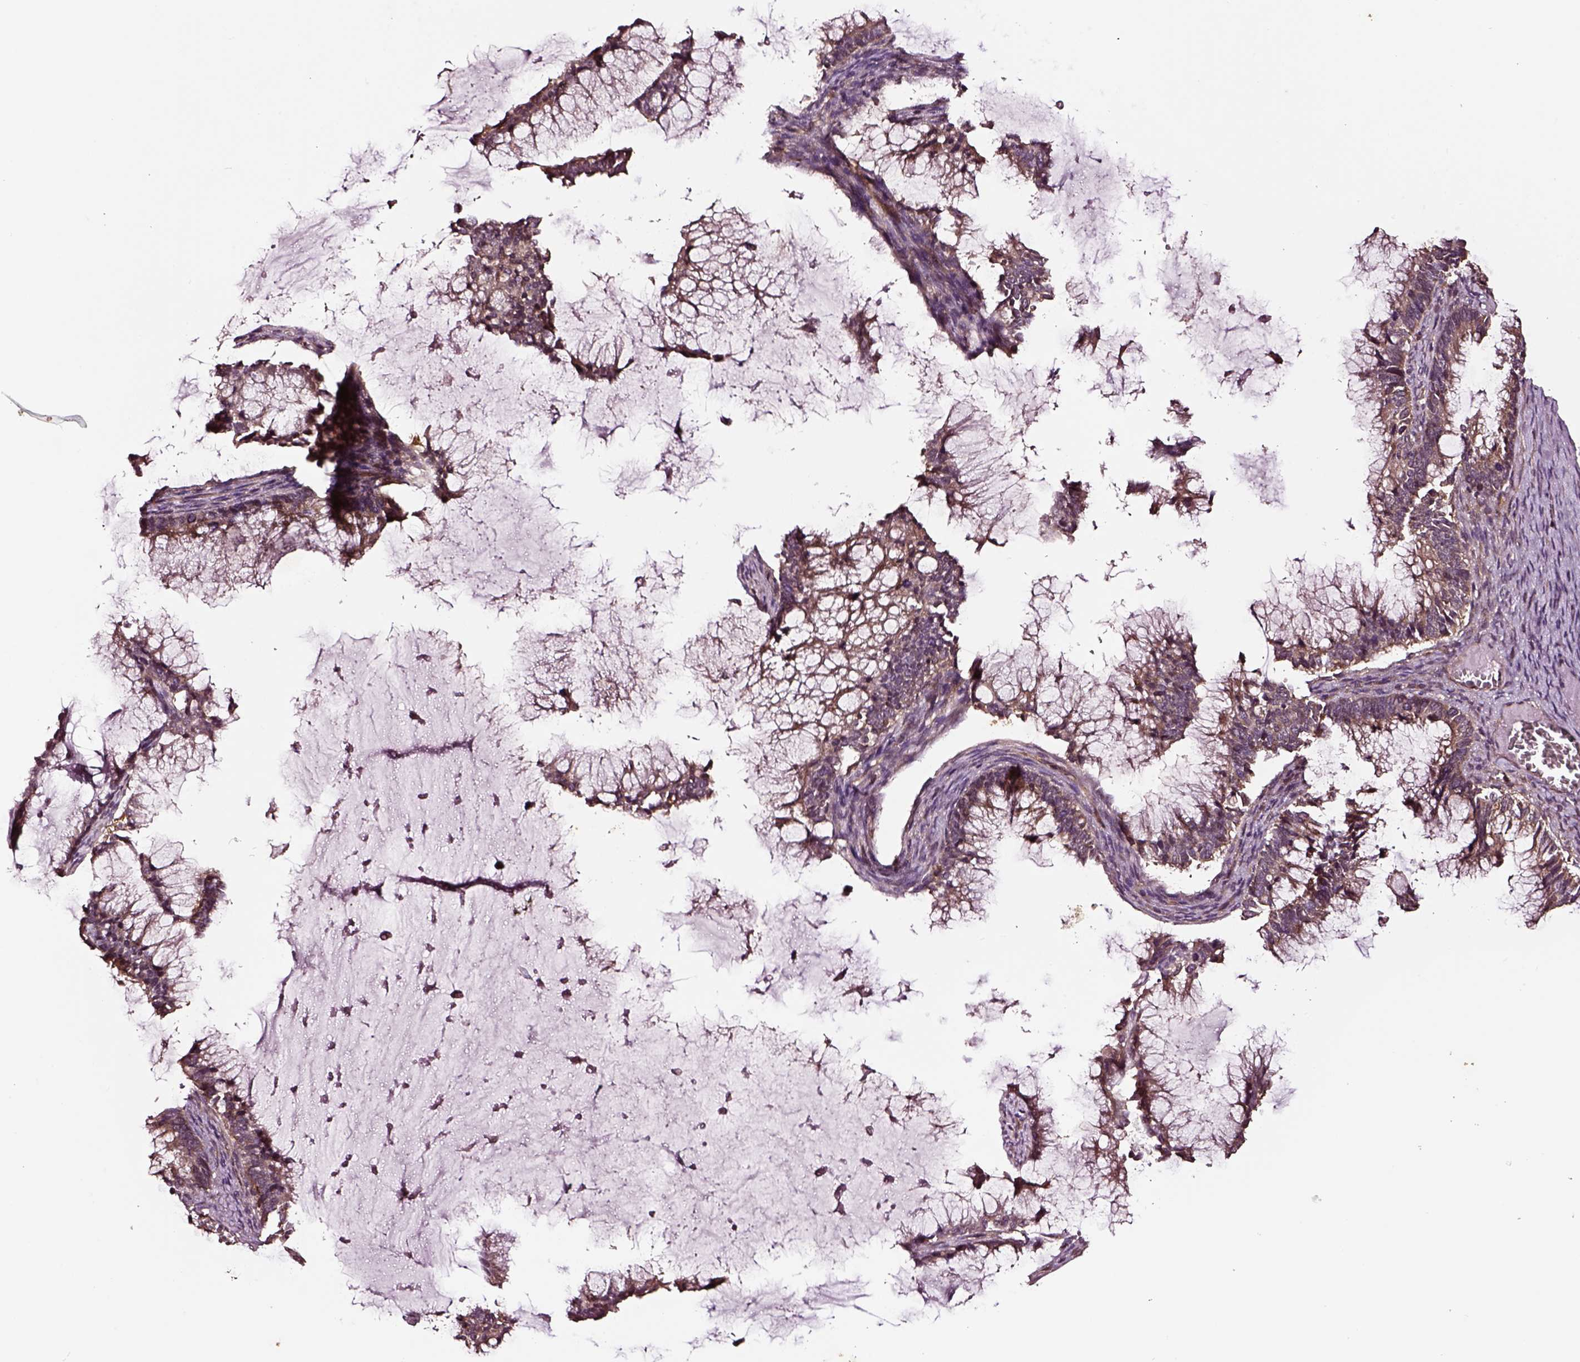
{"staining": {"intensity": "moderate", "quantity": ">75%", "location": "cytoplasmic/membranous"}, "tissue": "ovarian cancer", "cell_type": "Tumor cells", "image_type": "cancer", "snomed": [{"axis": "morphology", "description": "Cystadenocarcinoma, mucinous, NOS"}, {"axis": "topography", "description": "Ovary"}], "caption": "A brown stain shows moderate cytoplasmic/membranous positivity of a protein in ovarian mucinous cystadenocarcinoma tumor cells.", "gene": "RASSF5", "patient": {"sex": "female", "age": 38}}